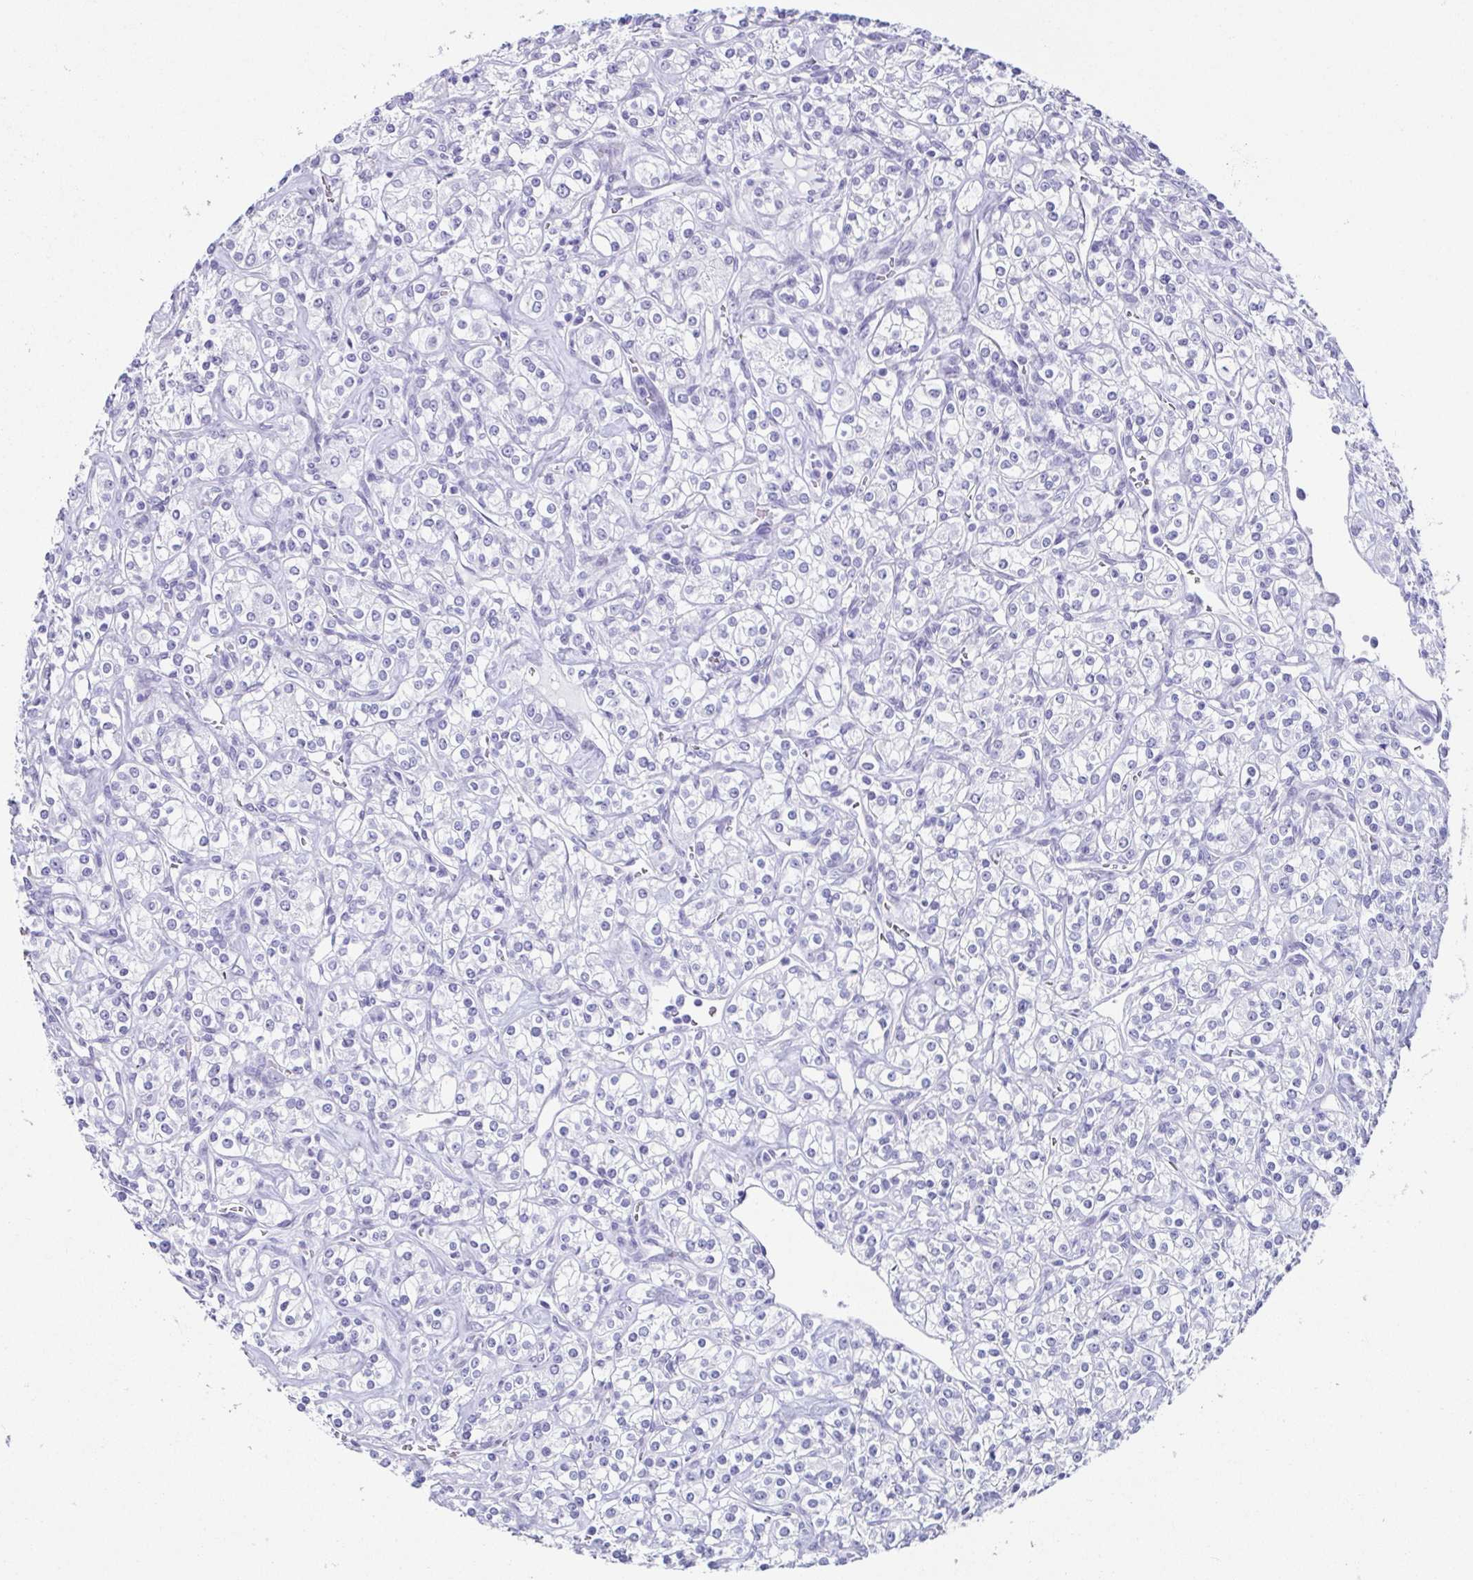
{"staining": {"intensity": "negative", "quantity": "none", "location": "none"}, "tissue": "renal cancer", "cell_type": "Tumor cells", "image_type": "cancer", "snomed": [{"axis": "morphology", "description": "Adenocarcinoma, NOS"}, {"axis": "topography", "description": "Kidney"}], "caption": "Tumor cells show no significant positivity in renal adenocarcinoma. (DAB (3,3'-diaminobenzidine) IHC visualized using brightfield microscopy, high magnification).", "gene": "ESX1", "patient": {"sex": "male", "age": 77}}